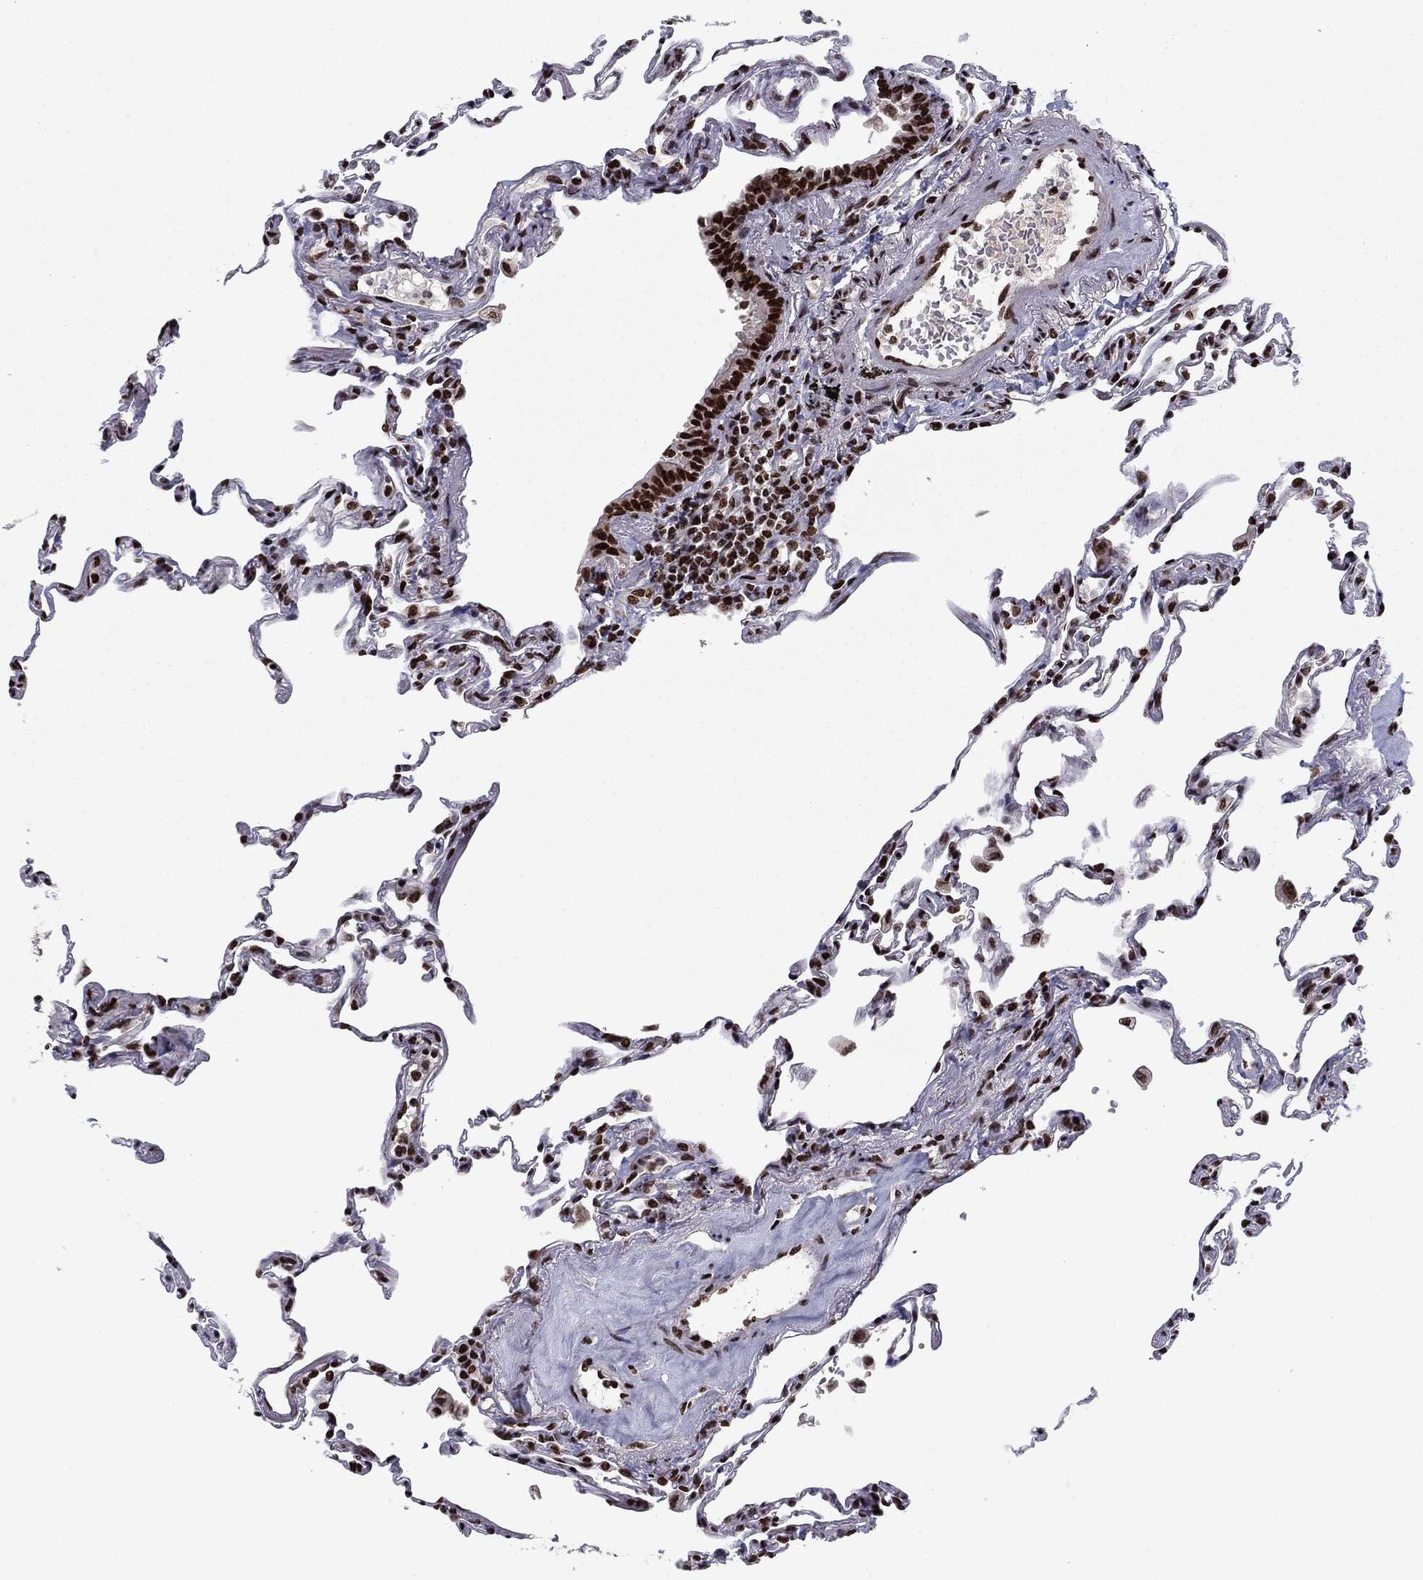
{"staining": {"intensity": "strong", "quantity": ">75%", "location": "nuclear"}, "tissue": "lung", "cell_type": "Alveolar cells", "image_type": "normal", "snomed": [{"axis": "morphology", "description": "Normal tissue, NOS"}, {"axis": "topography", "description": "Lung"}], "caption": "Immunohistochemical staining of unremarkable human lung demonstrates strong nuclear protein expression in approximately >75% of alveolar cells. (DAB IHC with brightfield microscopy, high magnification).", "gene": "USP54", "patient": {"sex": "female", "age": 57}}